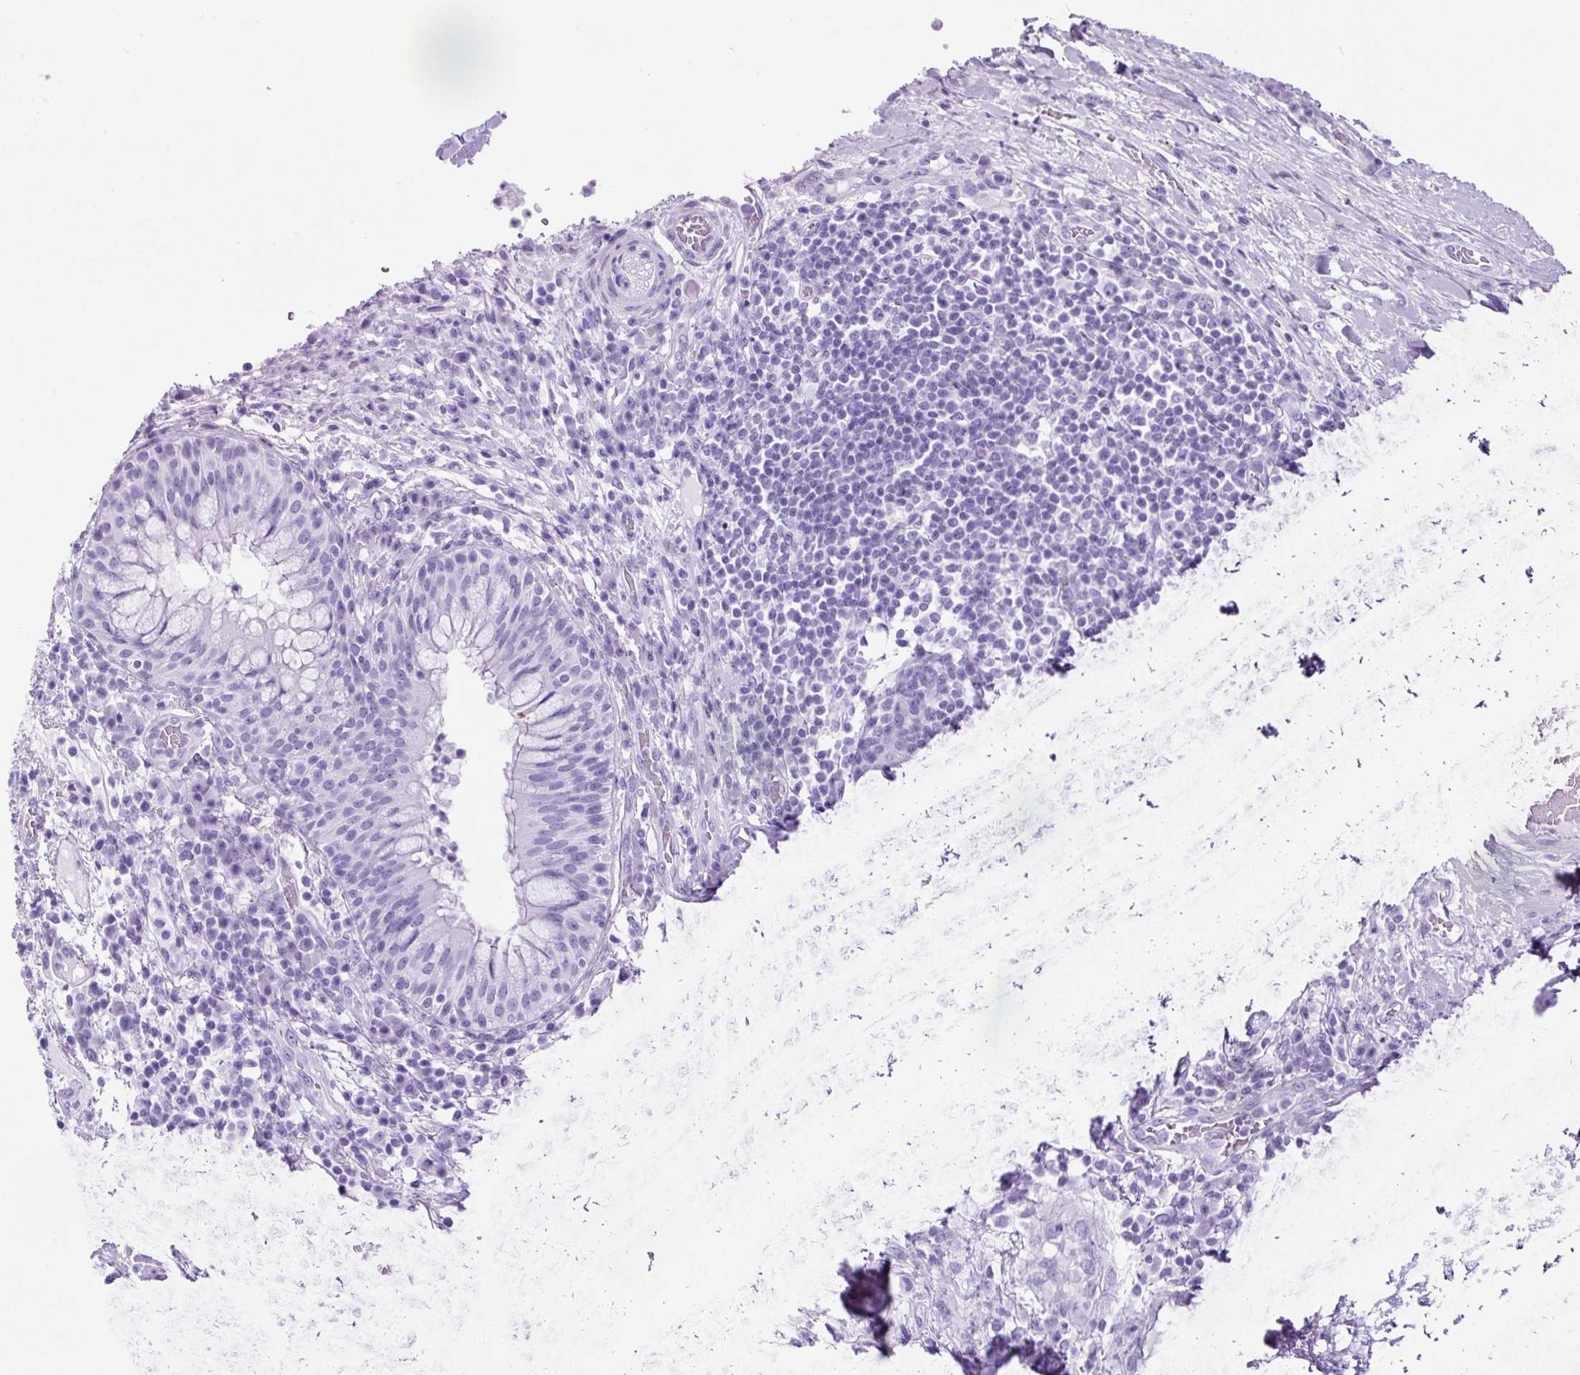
{"staining": {"intensity": "negative", "quantity": "none", "location": "none"}, "tissue": "bronchus", "cell_type": "Respiratory epithelial cells", "image_type": "normal", "snomed": [{"axis": "morphology", "description": "Normal tissue, NOS"}, {"axis": "topography", "description": "Cartilage tissue"}, {"axis": "topography", "description": "Bronchus"}], "caption": "An immunohistochemistry histopathology image of benign bronchus is shown. There is no staining in respiratory epithelial cells of bronchus.", "gene": "CEL", "patient": {"sex": "male", "age": 56}}